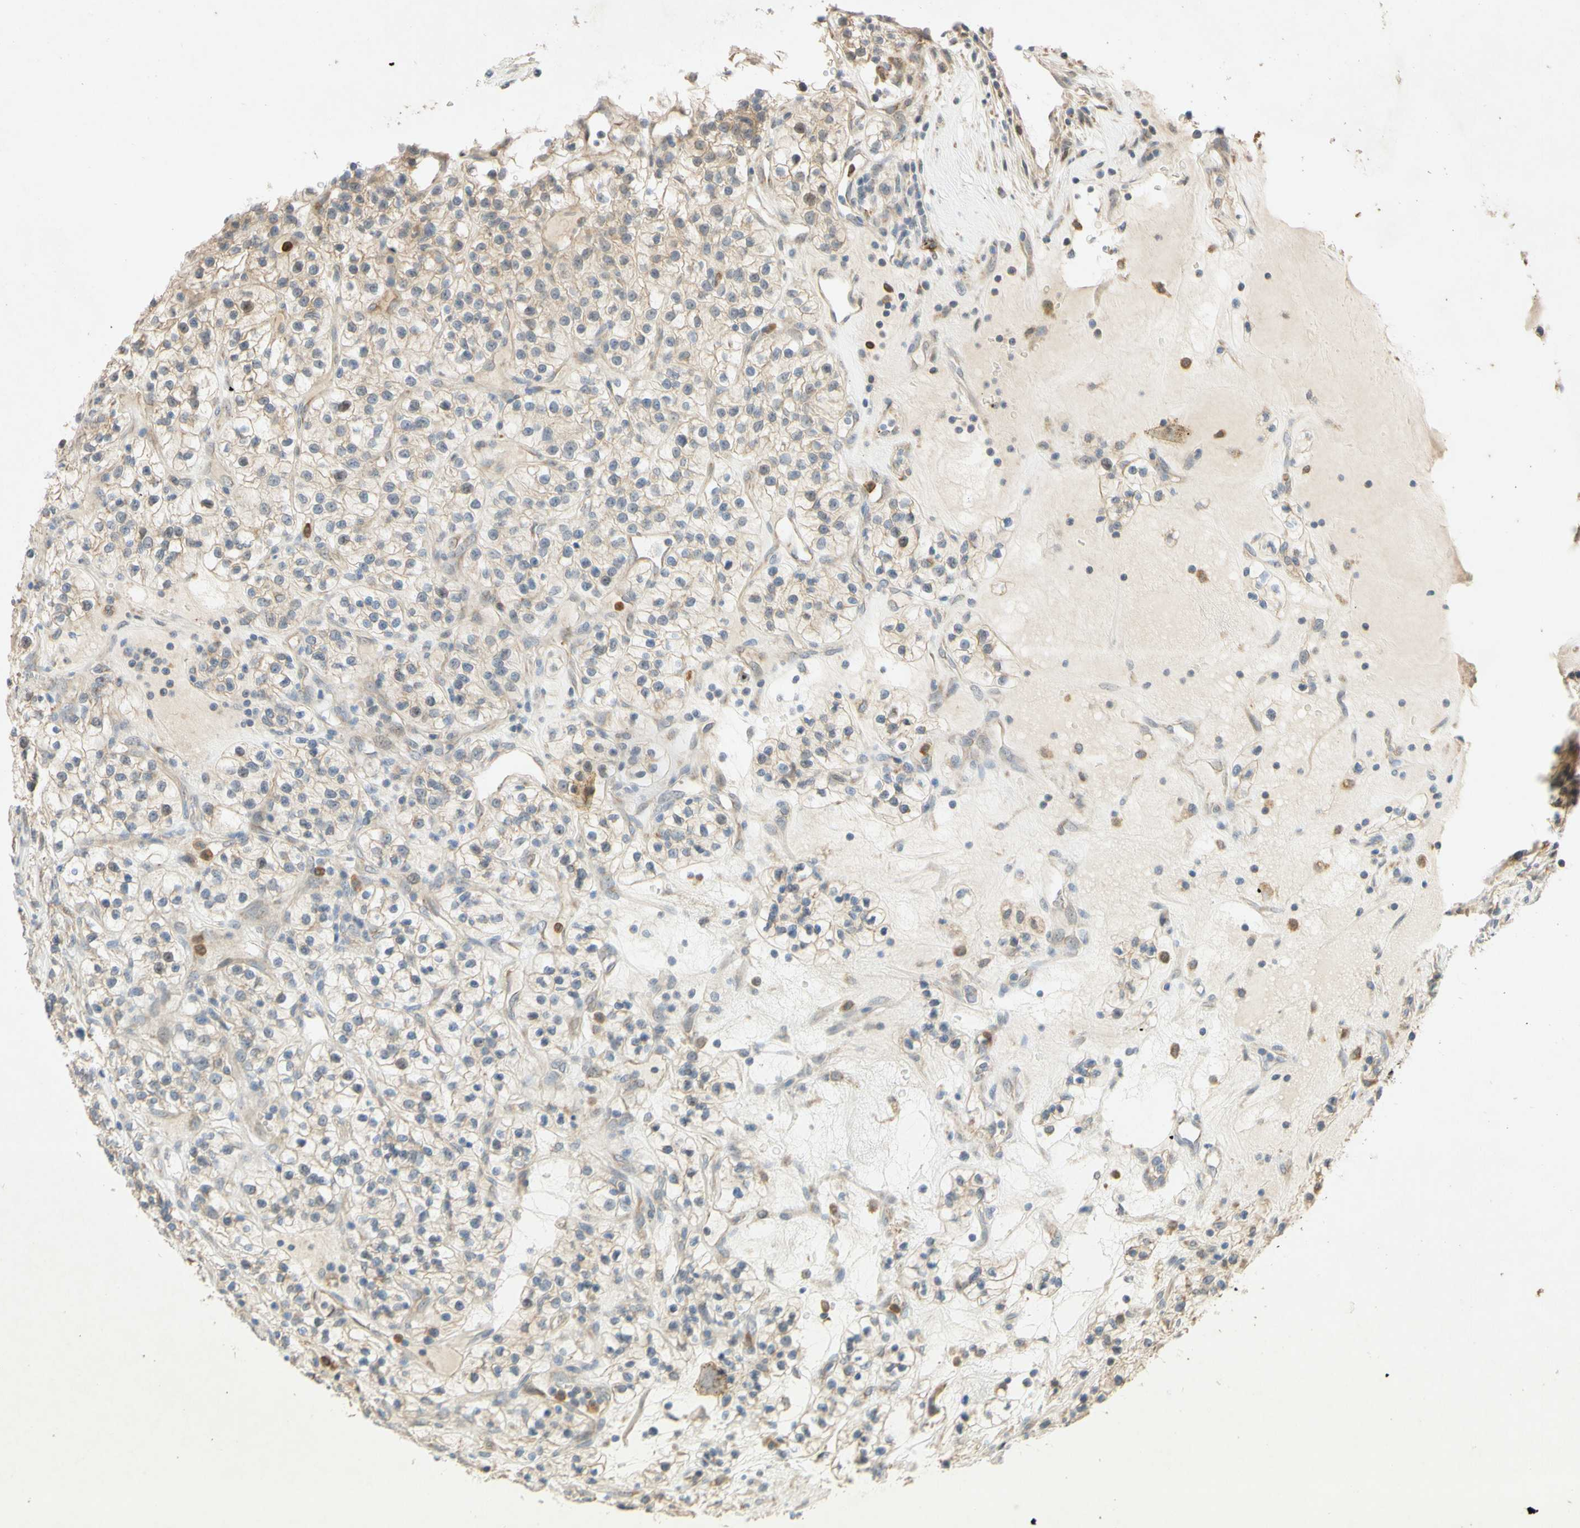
{"staining": {"intensity": "weak", "quantity": ">75%", "location": "cytoplasmic/membranous"}, "tissue": "renal cancer", "cell_type": "Tumor cells", "image_type": "cancer", "snomed": [{"axis": "morphology", "description": "Adenocarcinoma, NOS"}, {"axis": "topography", "description": "Kidney"}], "caption": "Immunohistochemistry (IHC) of renal cancer exhibits low levels of weak cytoplasmic/membranous expression in approximately >75% of tumor cells.", "gene": "GATA1", "patient": {"sex": "female", "age": 57}}